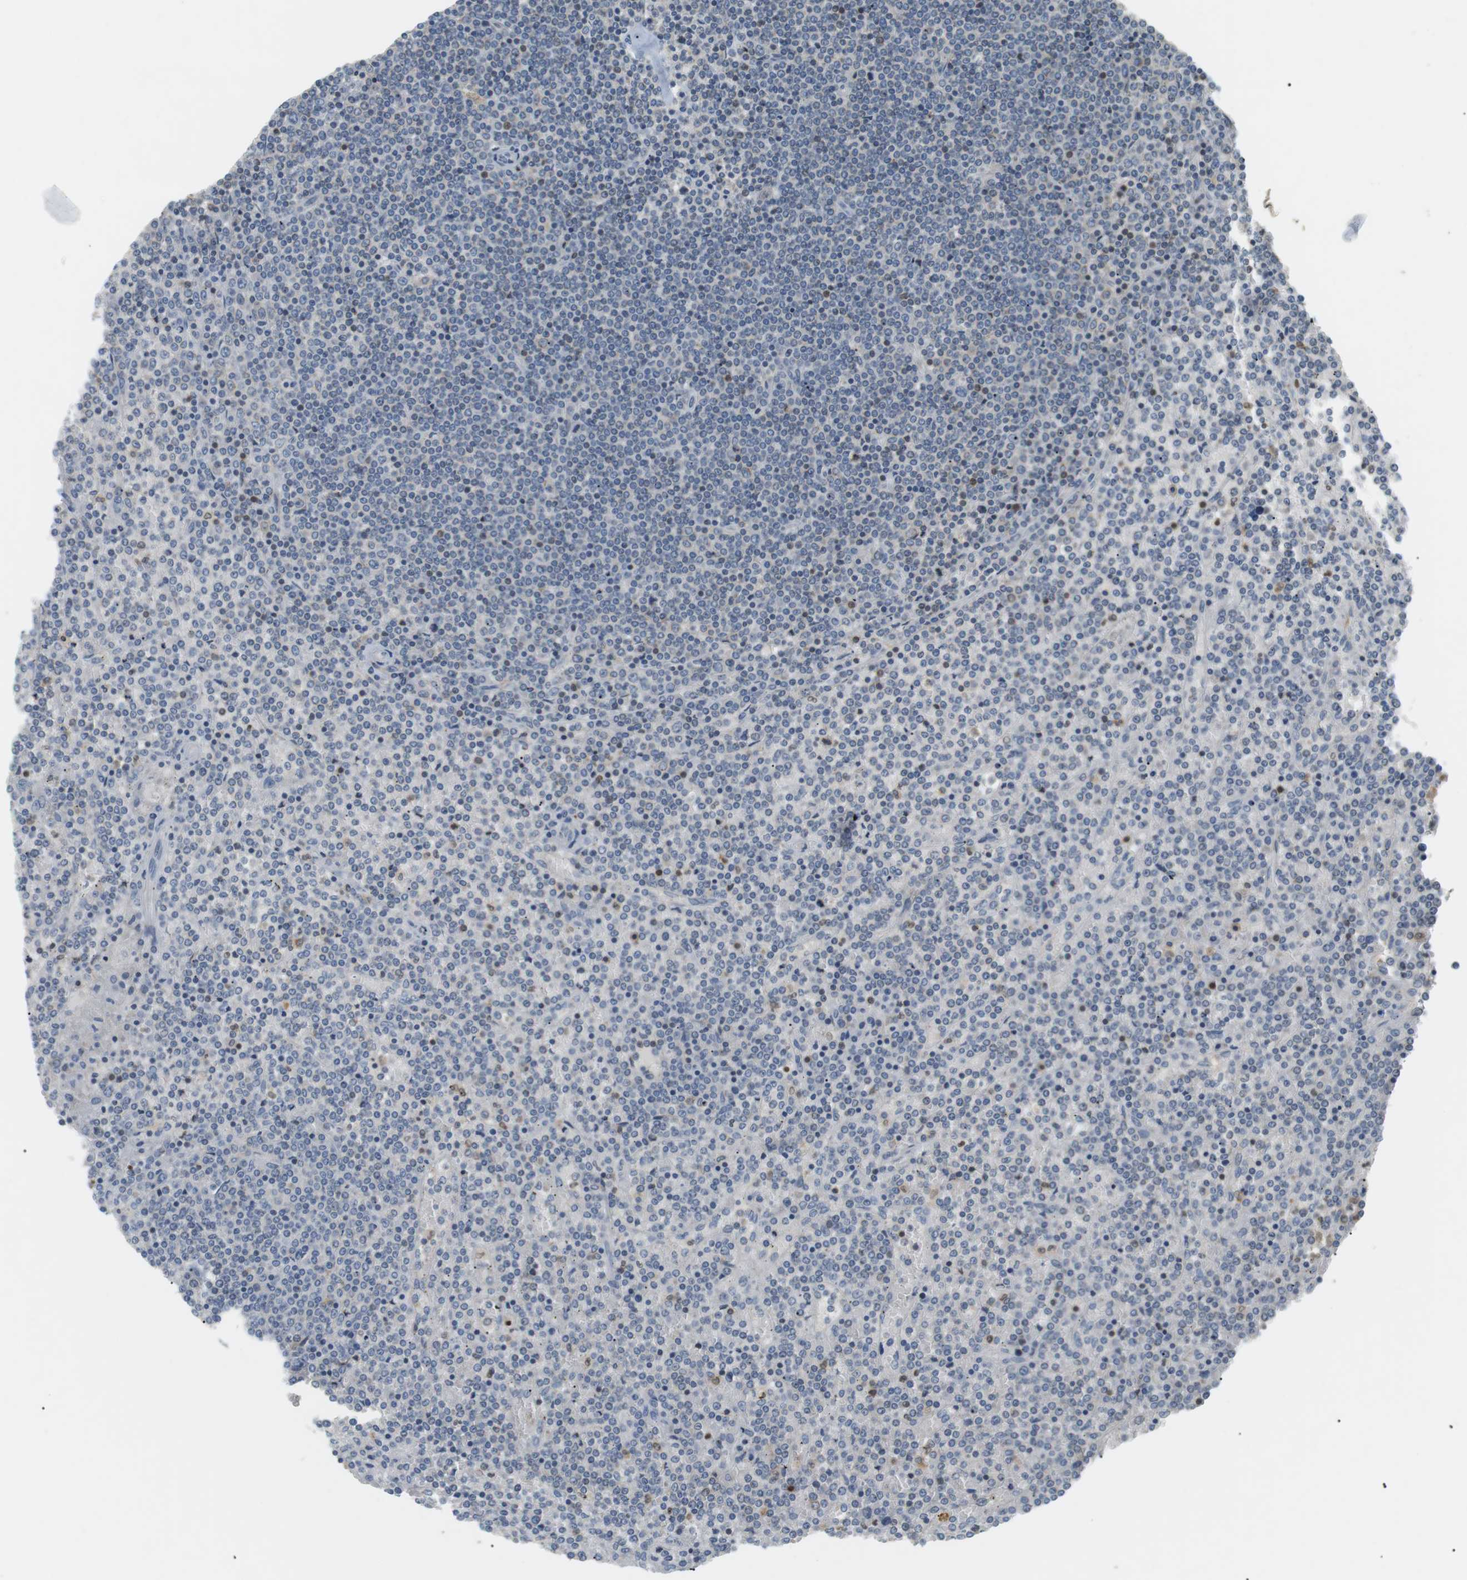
{"staining": {"intensity": "negative", "quantity": "none", "location": "none"}, "tissue": "lymphoma", "cell_type": "Tumor cells", "image_type": "cancer", "snomed": [{"axis": "morphology", "description": "Malignant lymphoma, non-Hodgkin's type, Low grade"}, {"axis": "topography", "description": "Spleen"}], "caption": "Histopathology image shows no significant protein staining in tumor cells of malignant lymphoma, non-Hodgkin's type (low-grade). (Brightfield microscopy of DAB (3,3'-diaminobenzidine) IHC at high magnification).", "gene": "P2RY1", "patient": {"sex": "female", "age": 19}}